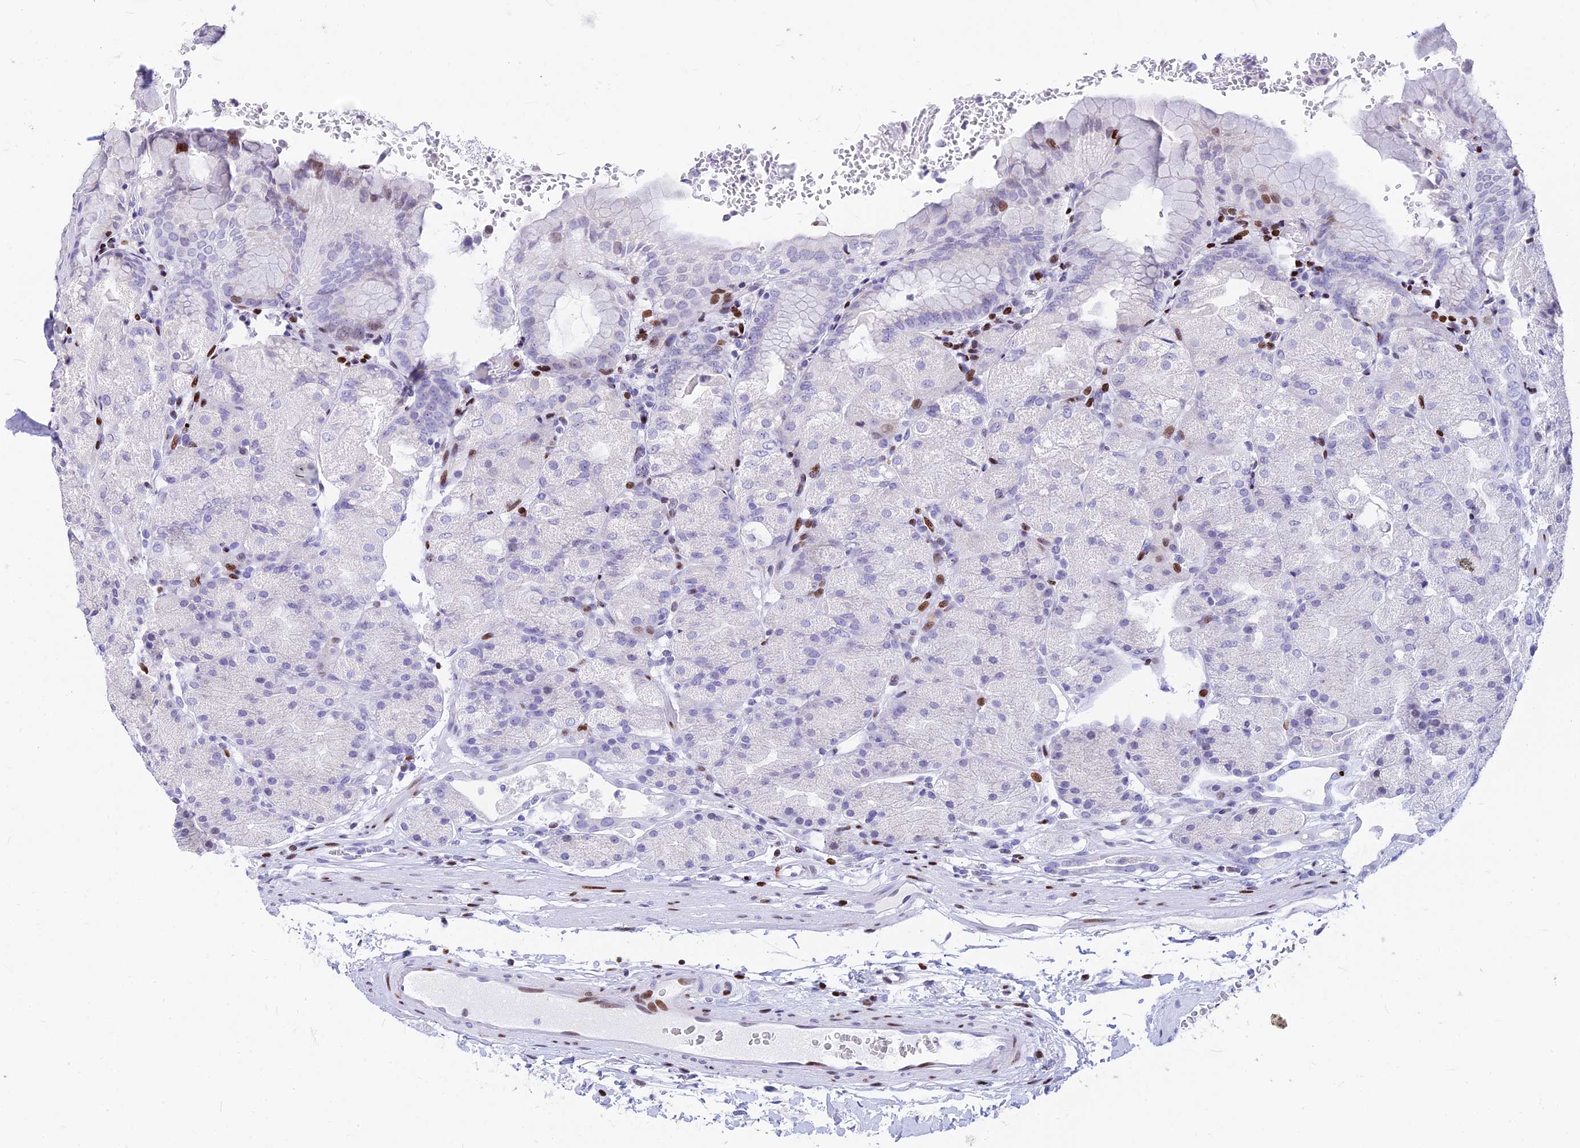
{"staining": {"intensity": "moderate", "quantity": "<25%", "location": "nuclear"}, "tissue": "stomach", "cell_type": "Glandular cells", "image_type": "normal", "snomed": [{"axis": "morphology", "description": "Normal tissue, NOS"}, {"axis": "topography", "description": "Stomach, upper"}, {"axis": "topography", "description": "Stomach, lower"}], "caption": "Brown immunohistochemical staining in benign human stomach reveals moderate nuclear expression in approximately <25% of glandular cells. (DAB IHC with brightfield microscopy, high magnification).", "gene": "PRPS1", "patient": {"sex": "male", "age": 62}}